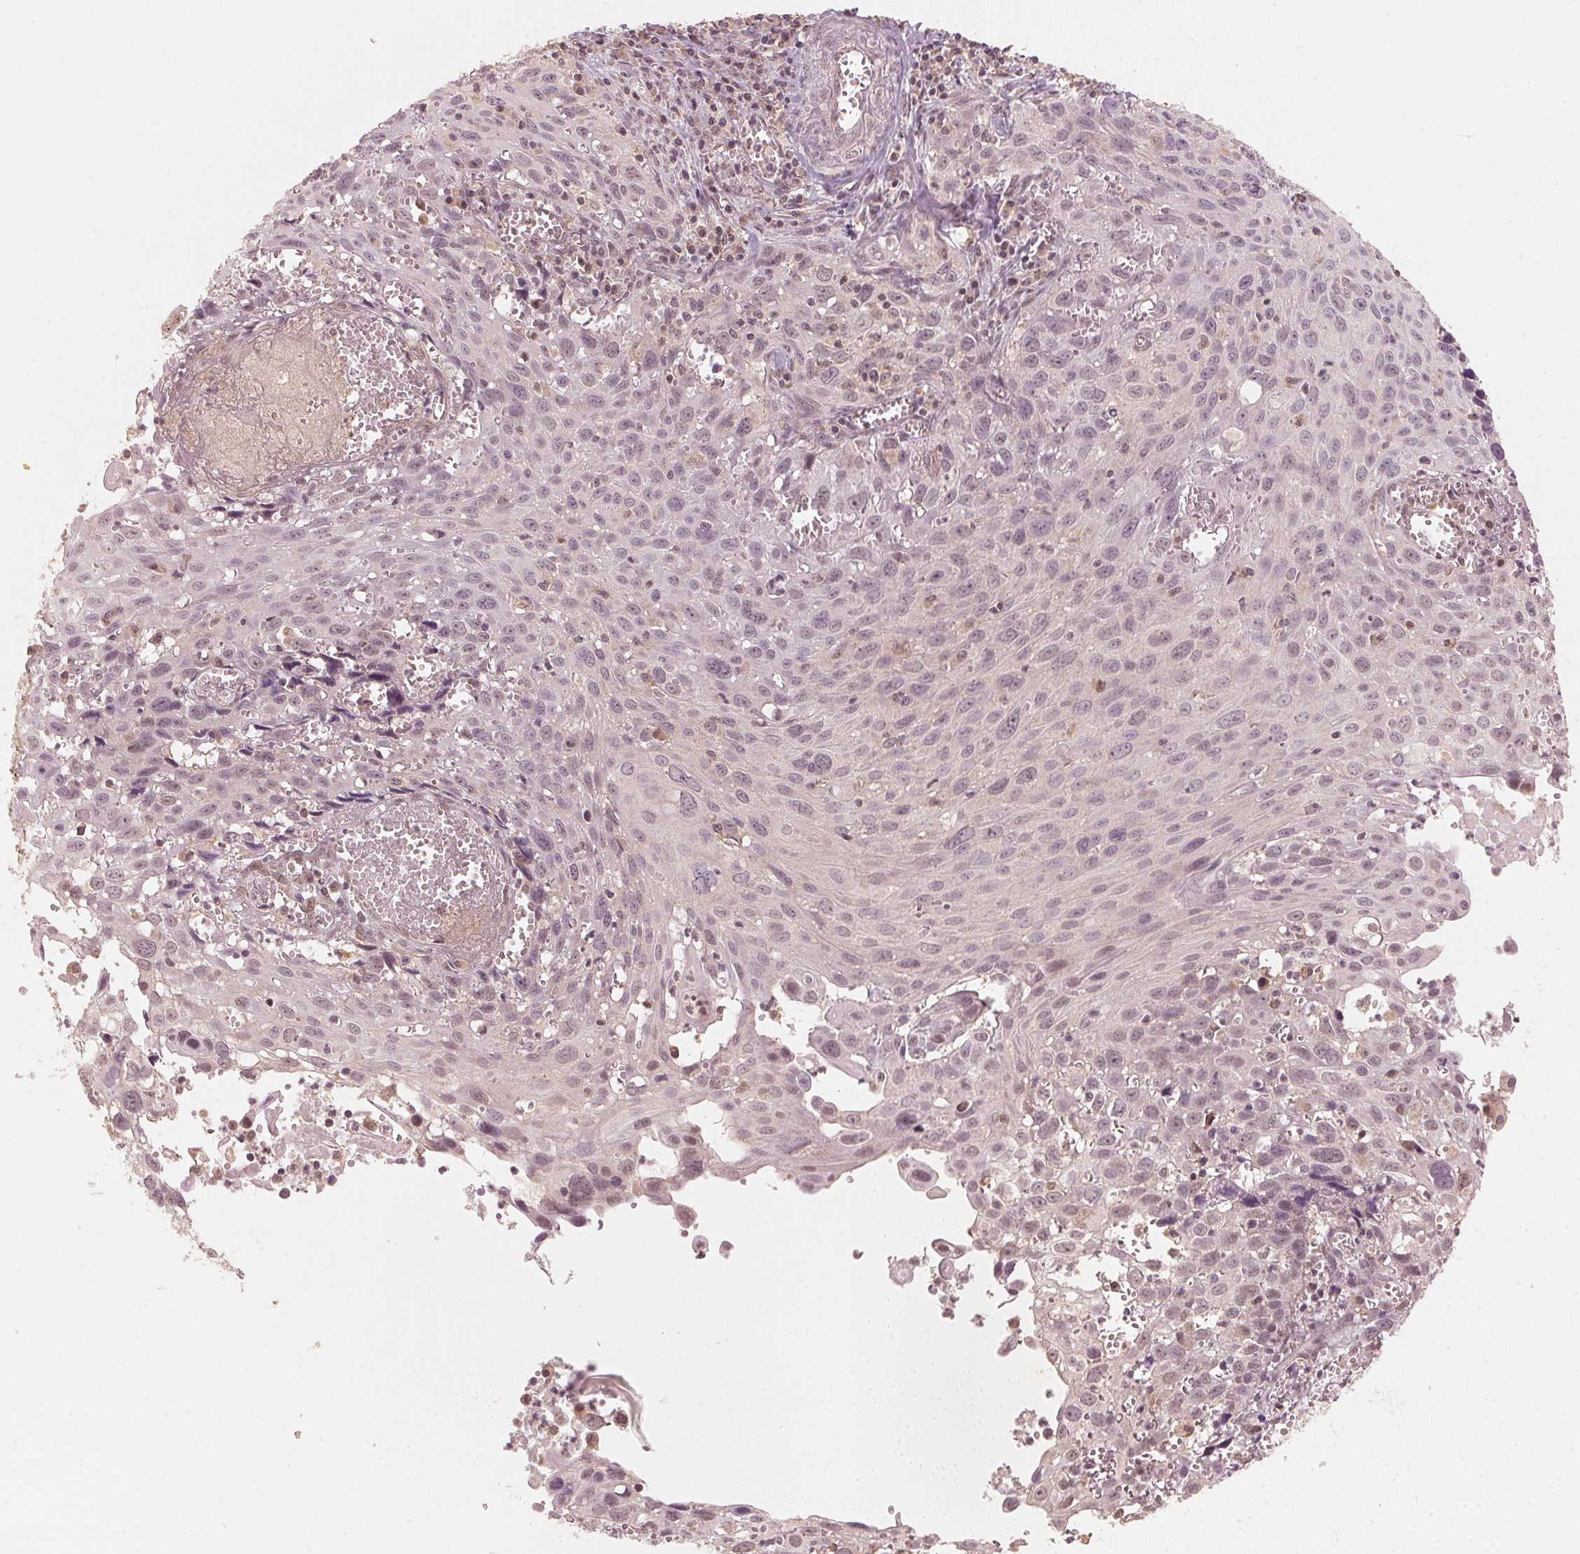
{"staining": {"intensity": "weak", "quantity": "25%-75%", "location": "nuclear"}, "tissue": "cervical cancer", "cell_type": "Tumor cells", "image_type": "cancer", "snomed": [{"axis": "morphology", "description": "Squamous cell carcinoma, NOS"}, {"axis": "topography", "description": "Cervix"}], "caption": "An immunohistochemistry (IHC) histopathology image of tumor tissue is shown. Protein staining in brown highlights weak nuclear positivity in cervical cancer within tumor cells.", "gene": "C2orf73", "patient": {"sex": "female", "age": 38}}